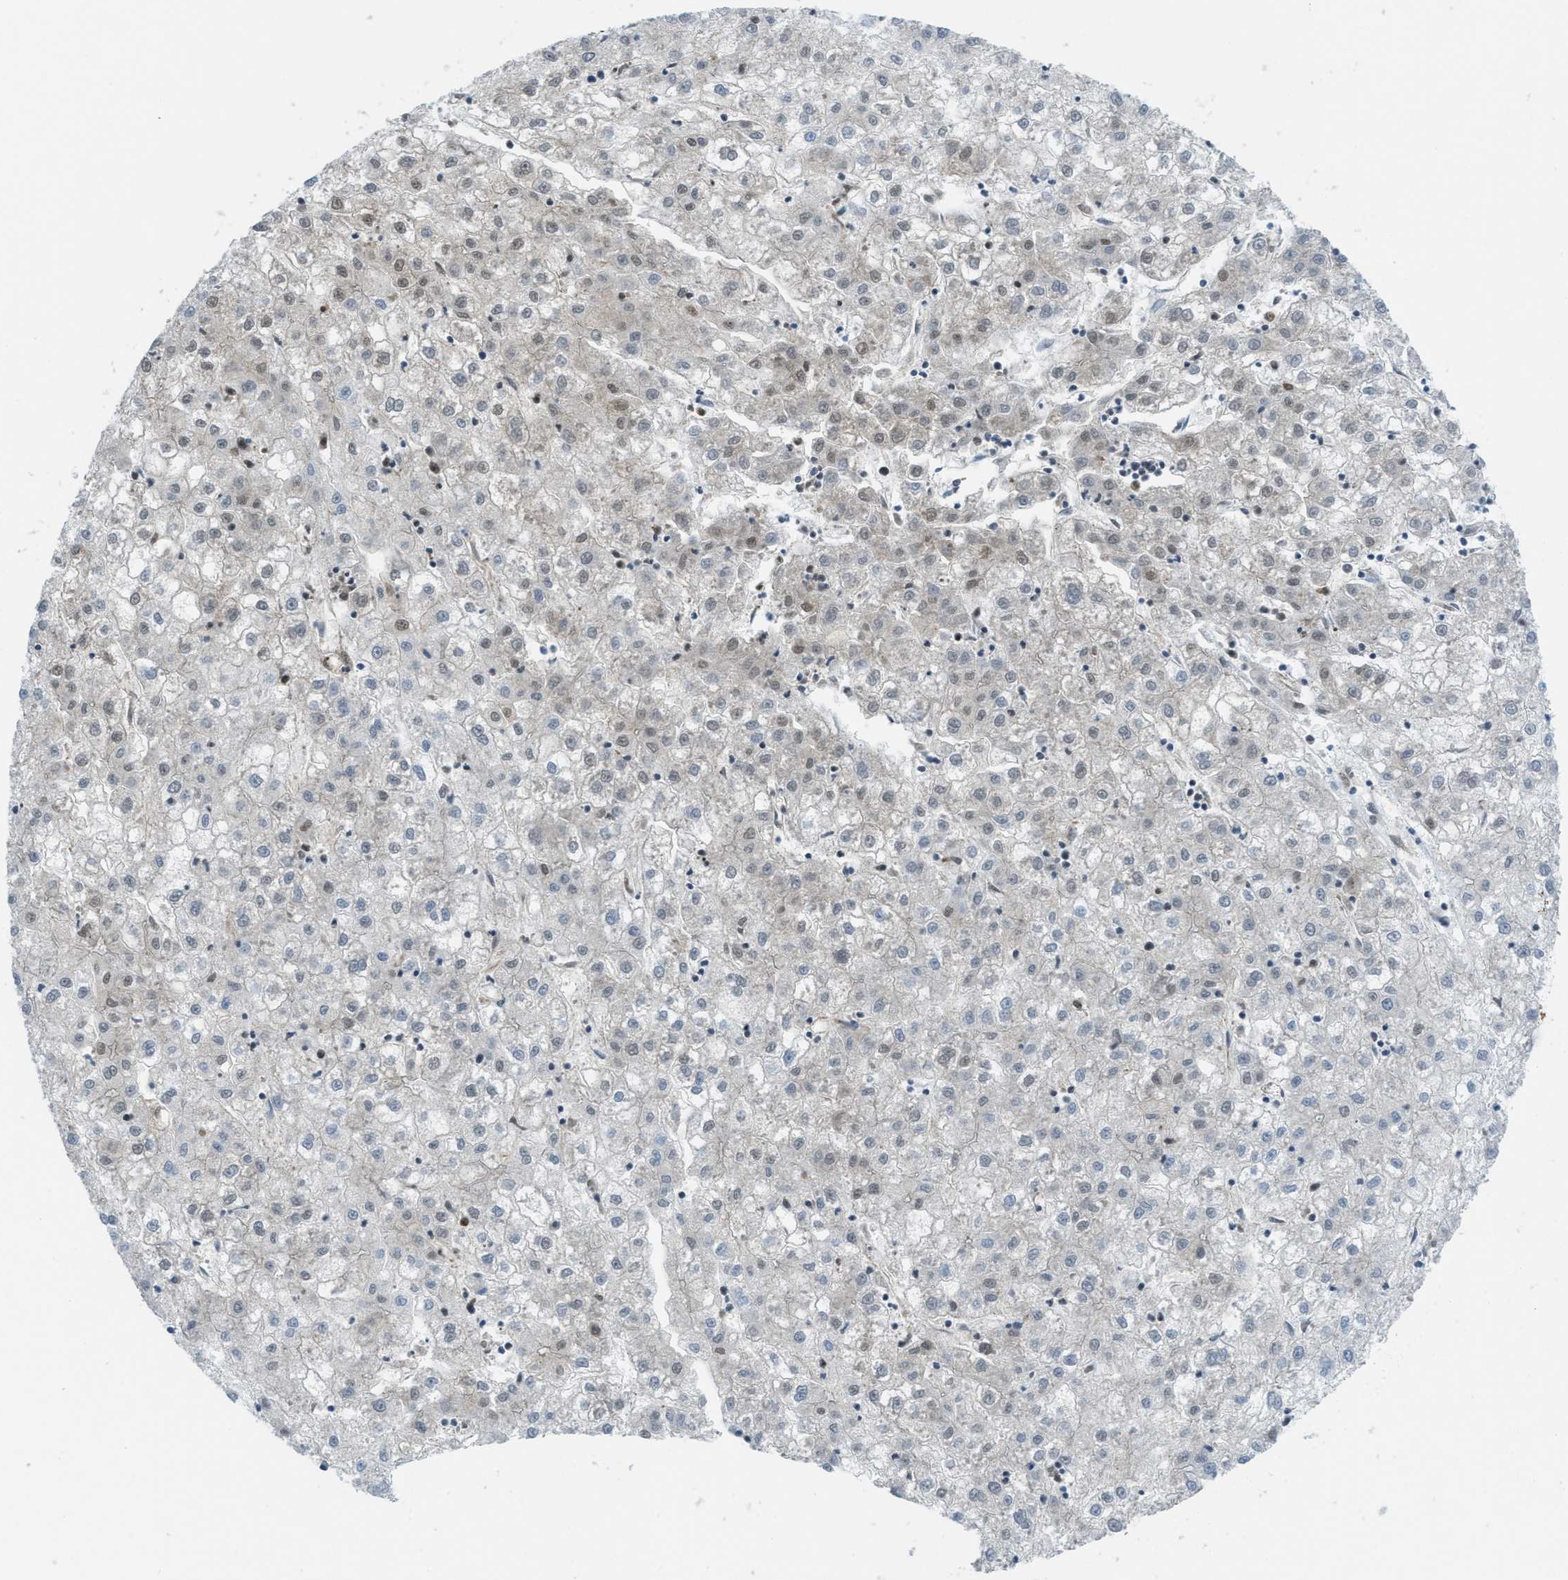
{"staining": {"intensity": "moderate", "quantity": "<25%", "location": "nuclear"}, "tissue": "liver cancer", "cell_type": "Tumor cells", "image_type": "cancer", "snomed": [{"axis": "morphology", "description": "Carcinoma, Hepatocellular, NOS"}, {"axis": "topography", "description": "Liver"}], "caption": "Immunohistochemical staining of liver hepatocellular carcinoma displays low levels of moderate nuclear protein expression in approximately <25% of tumor cells. The staining is performed using DAB (3,3'-diaminobenzidine) brown chromogen to label protein expression. The nuclei are counter-stained blue using hematoxylin.", "gene": "TNPO1", "patient": {"sex": "male", "age": 72}}